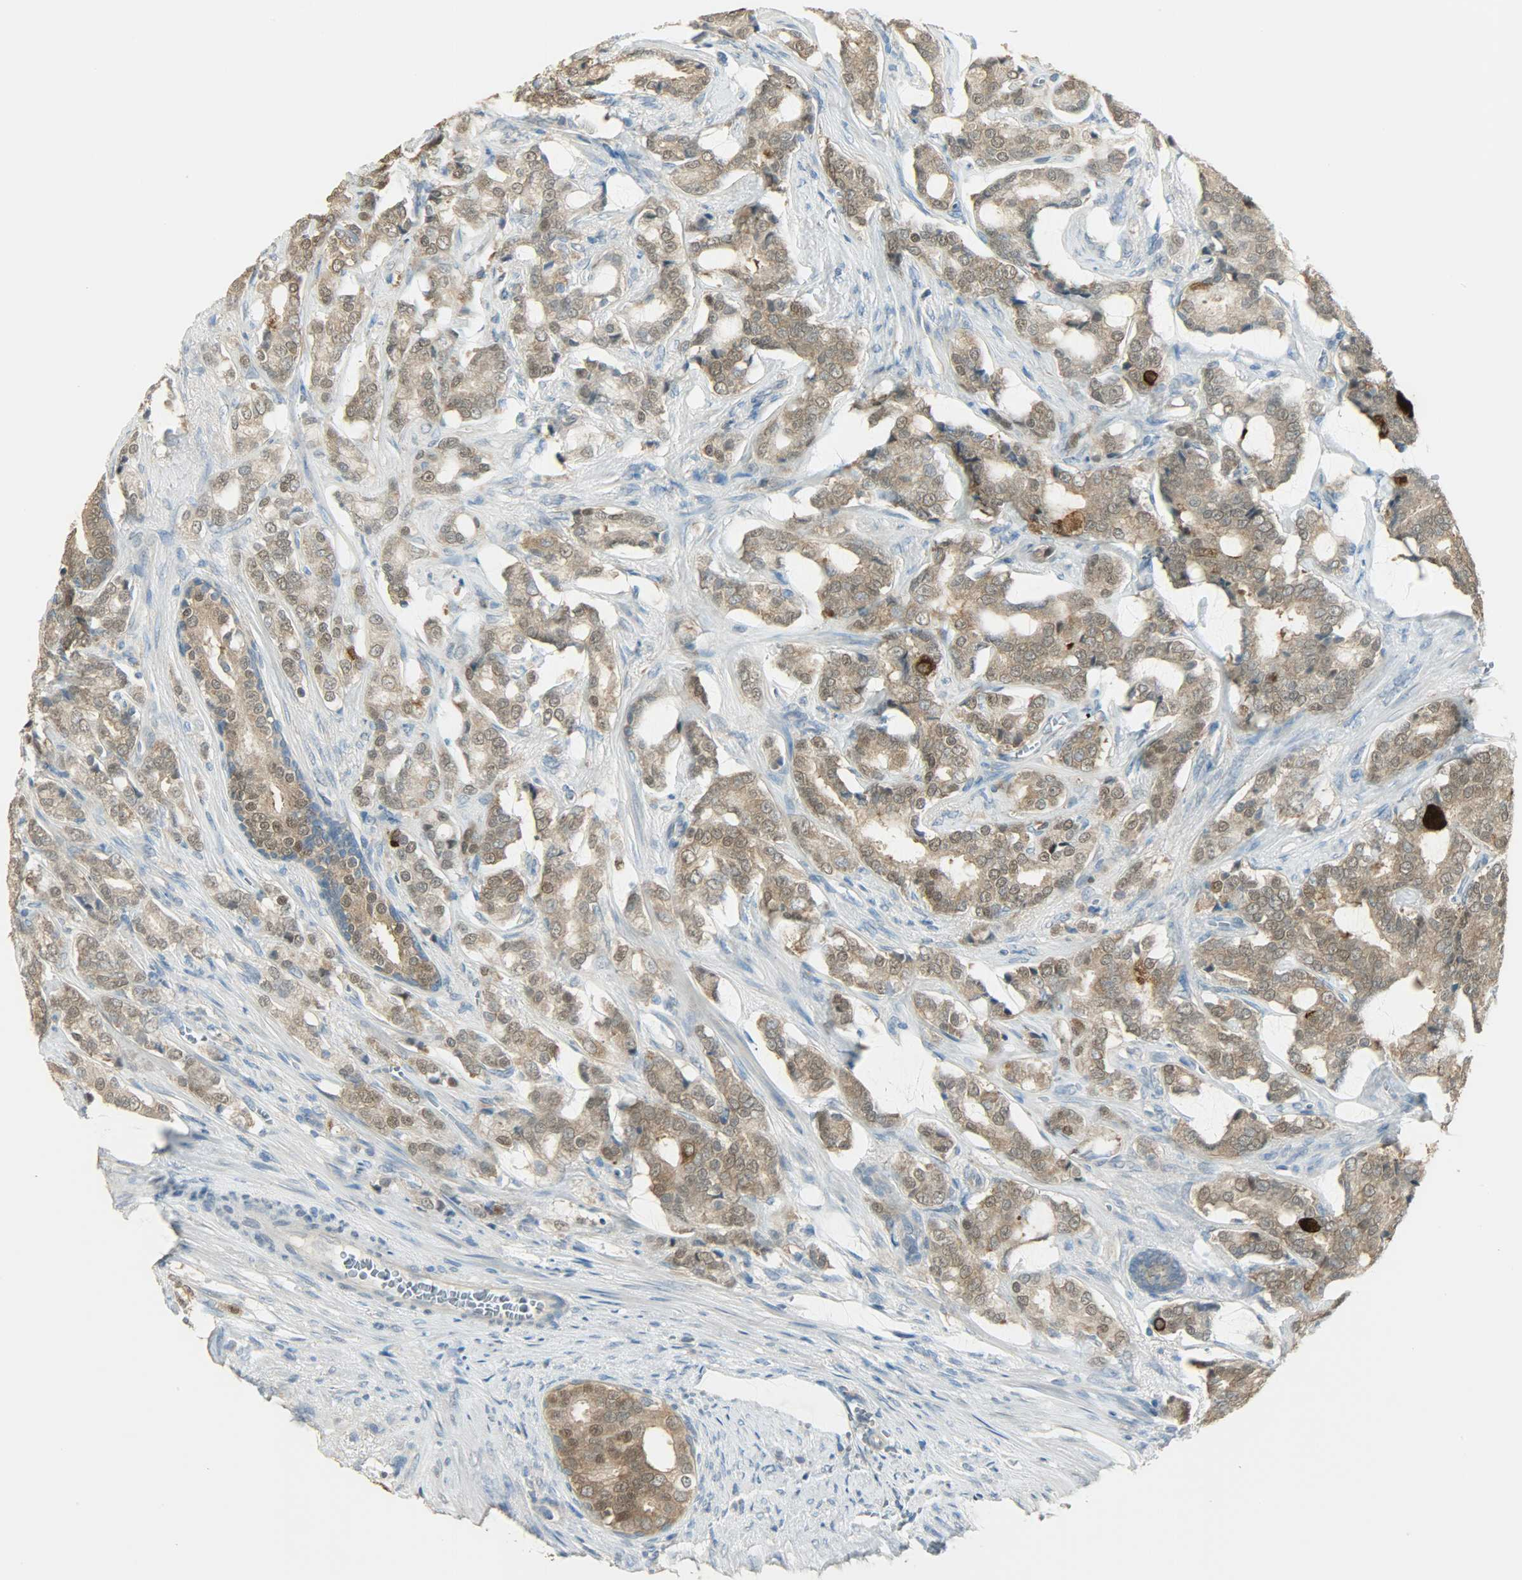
{"staining": {"intensity": "moderate", "quantity": ">75%", "location": "cytoplasmic/membranous,nuclear"}, "tissue": "prostate cancer", "cell_type": "Tumor cells", "image_type": "cancer", "snomed": [{"axis": "morphology", "description": "Adenocarcinoma, Low grade"}, {"axis": "topography", "description": "Prostate"}], "caption": "Moderate cytoplasmic/membranous and nuclear protein expression is identified in about >75% of tumor cells in prostate cancer.", "gene": "PRMT5", "patient": {"sex": "male", "age": 58}}